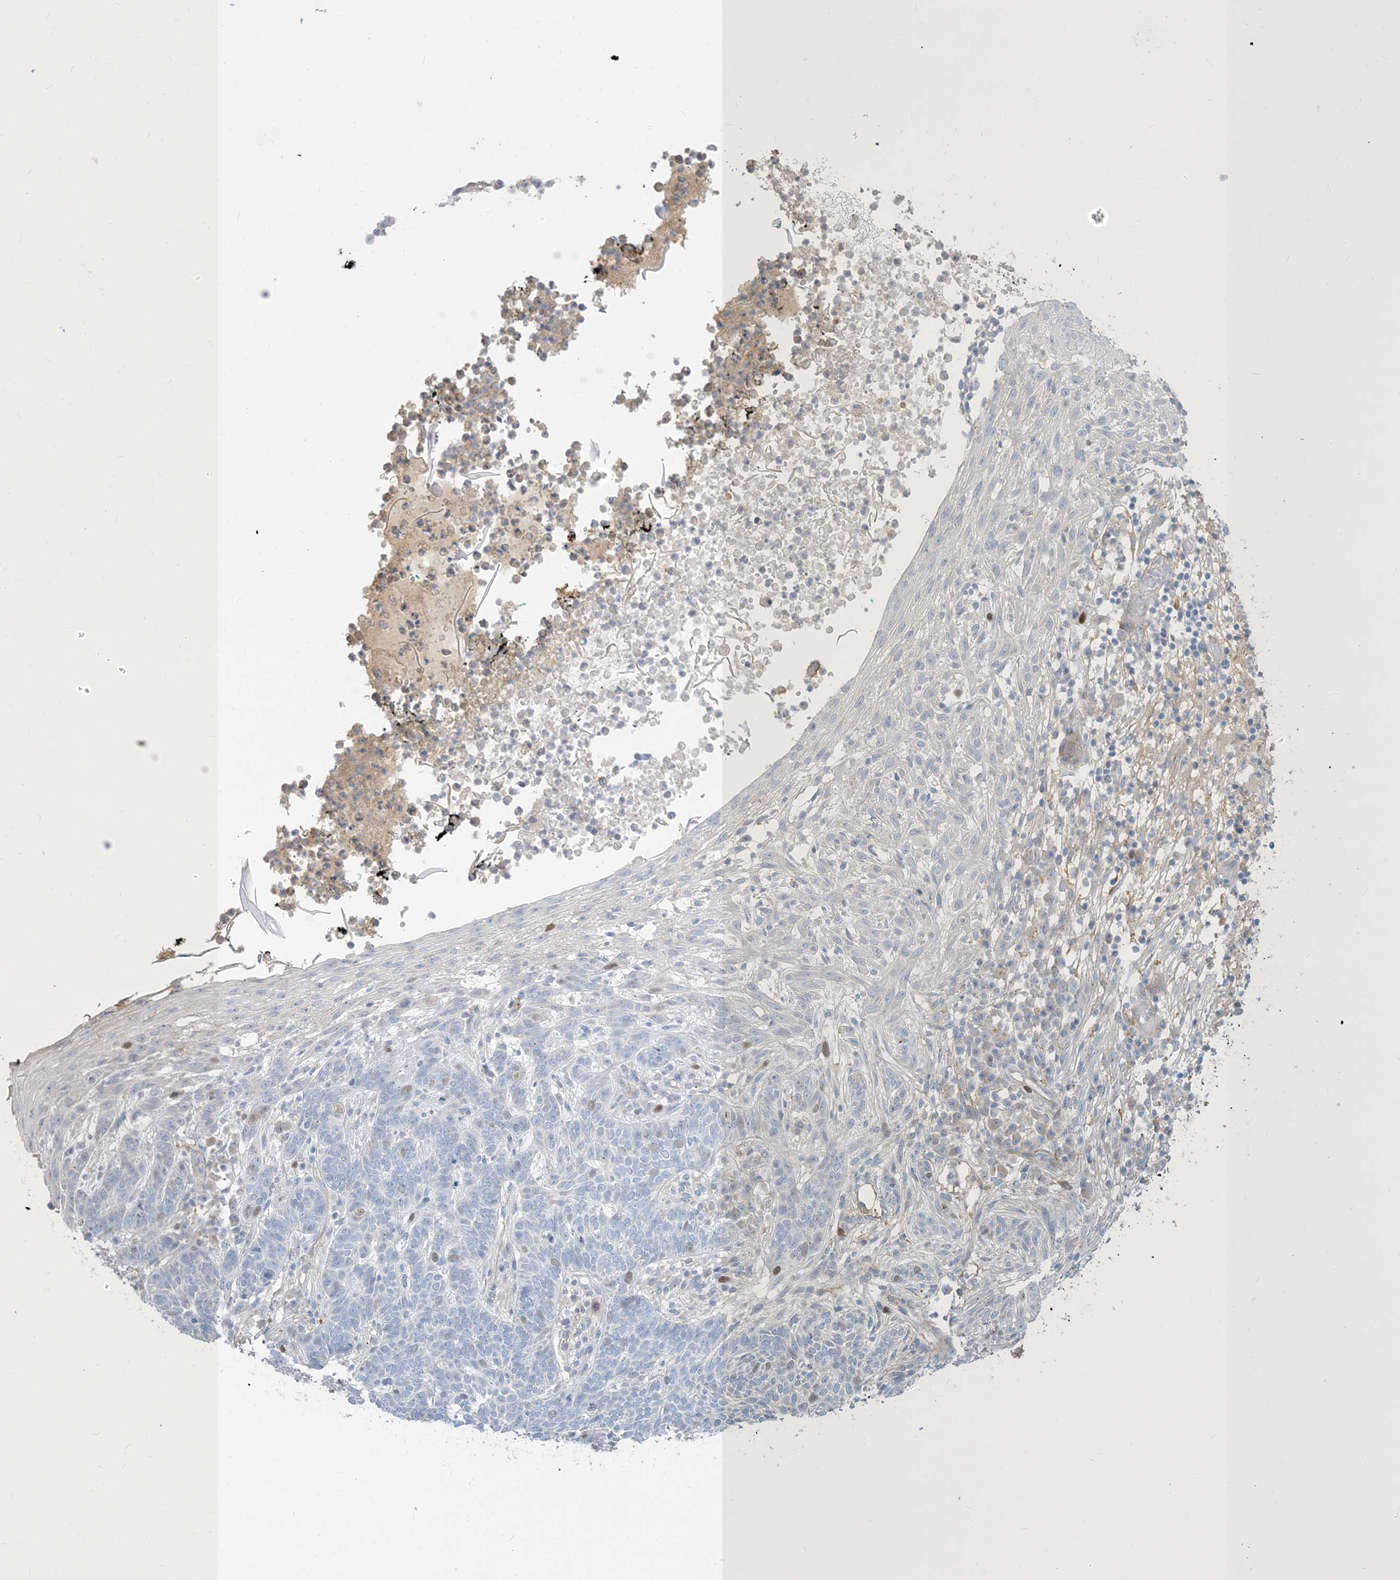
{"staining": {"intensity": "negative", "quantity": "none", "location": "none"}, "tissue": "skin cancer", "cell_type": "Tumor cells", "image_type": "cancer", "snomed": [{"axis": "morphology", "description": "Normal tissue, NOS"}, {"axis": "morphology", "description": "Basal cell carcinoma"}, {"axis": "topography", "description": "Skin"}], "caption": "This is an IHC histopathology image of skin cancer (basal cell carcinoma). There is no positivity in tumor cells.", "gene": "PEAR1", "patient": {"sex": "male", "age": 64}}